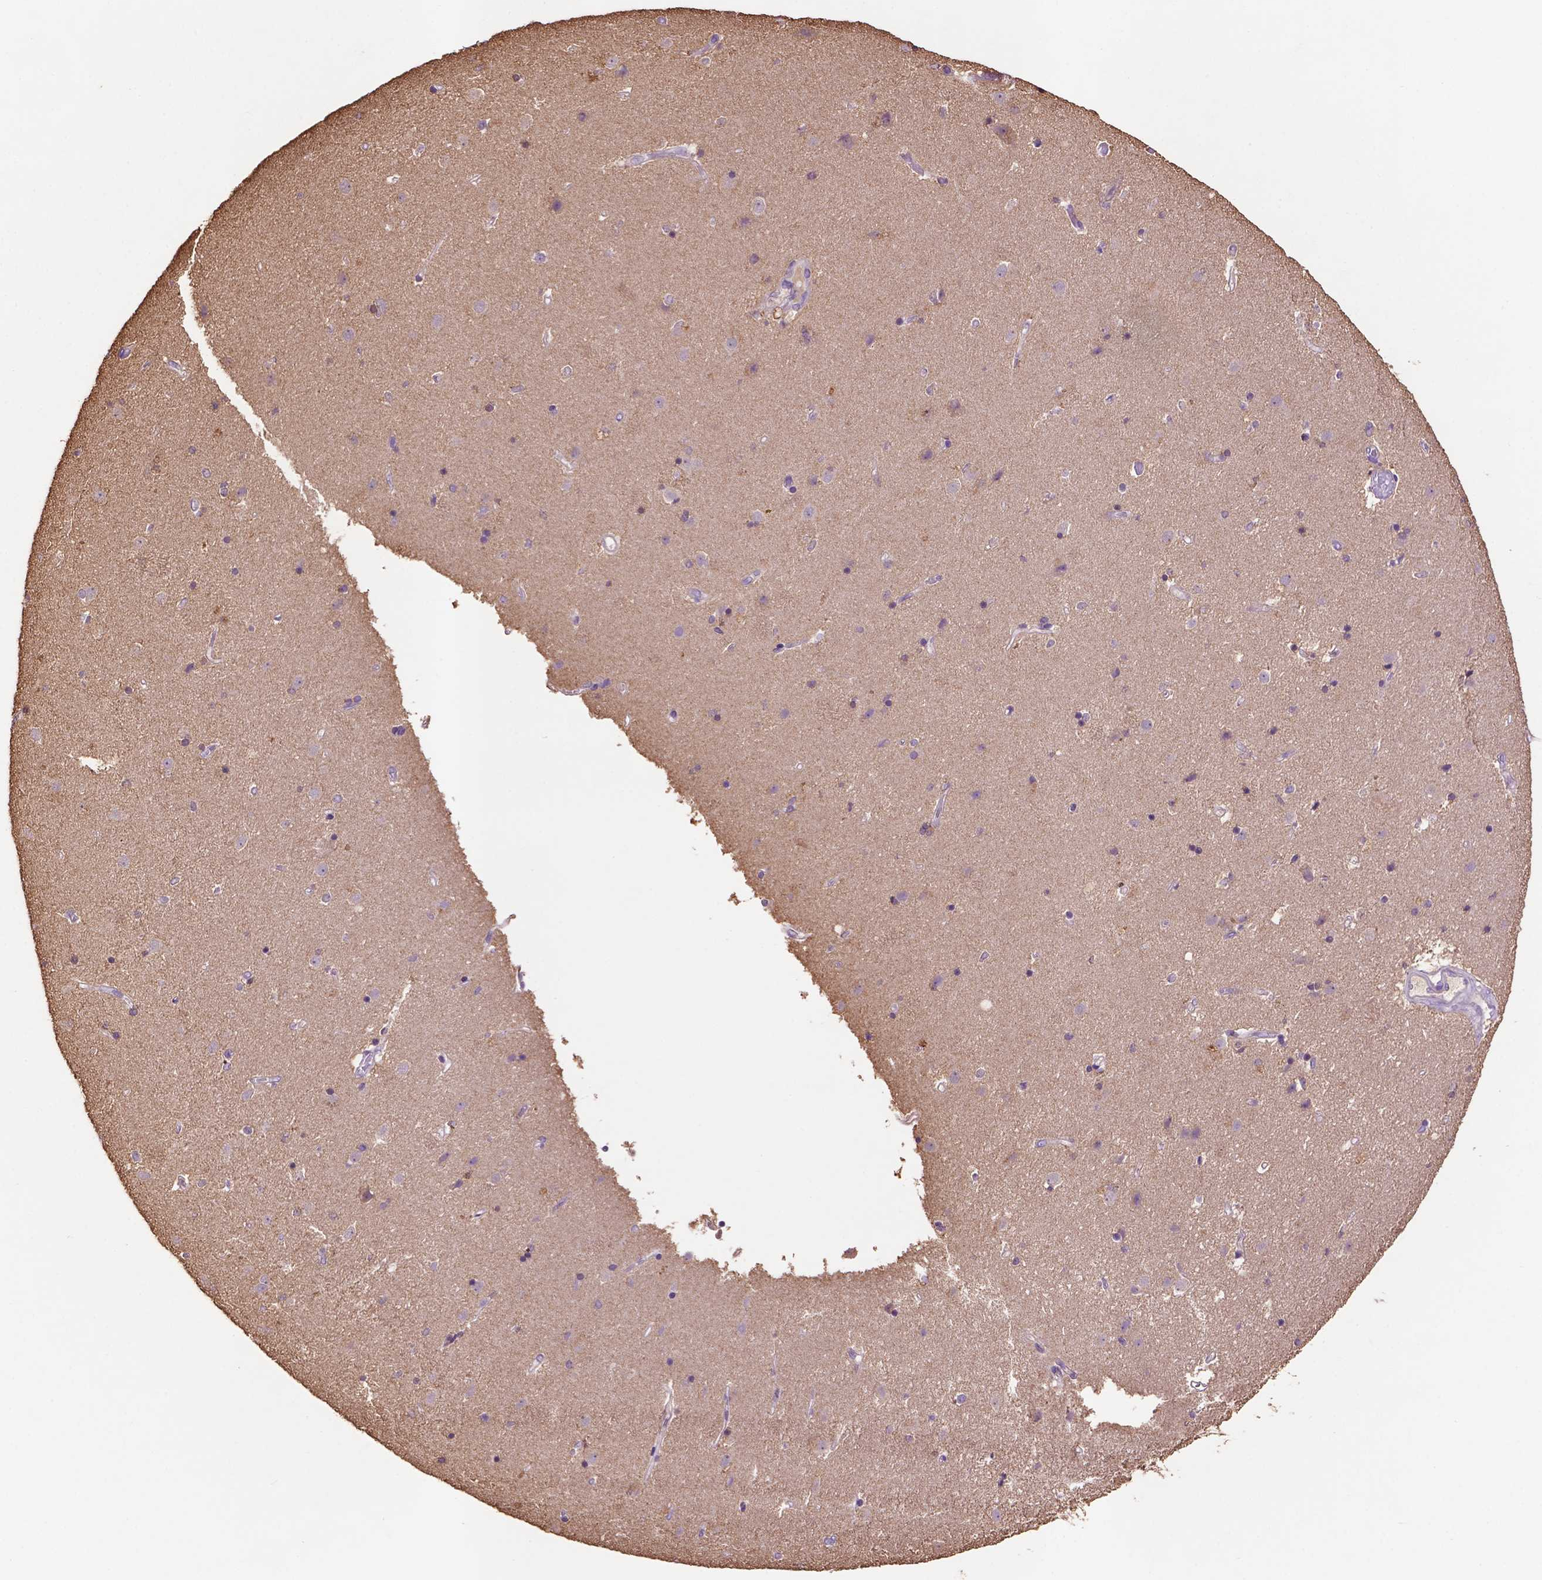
{"staining": {"intensity": "moderate", "quantity": "<25%", "location": "cytoplasmic/membranous"}, "tissue": "caudate", "cell_type": "Glial cells", "image_type": "normal", "snomed": [{"axis": "morphology", "description": "Normal tissue, NOS"}, {"axis": "topography", "description": "Lateral ventricle wall"}], "caption": "Immunohistochemistry photomicrograph of normal caudate: caudate stained using IHC reveals low levels of moderate protein expression localized specifically in the cytoplasmic/membranous of glial cells, appearing as a cytoplasmic/membranous brown color.", "gene": "GDPD5", "patient": {"sex": "female", "age": 71}}